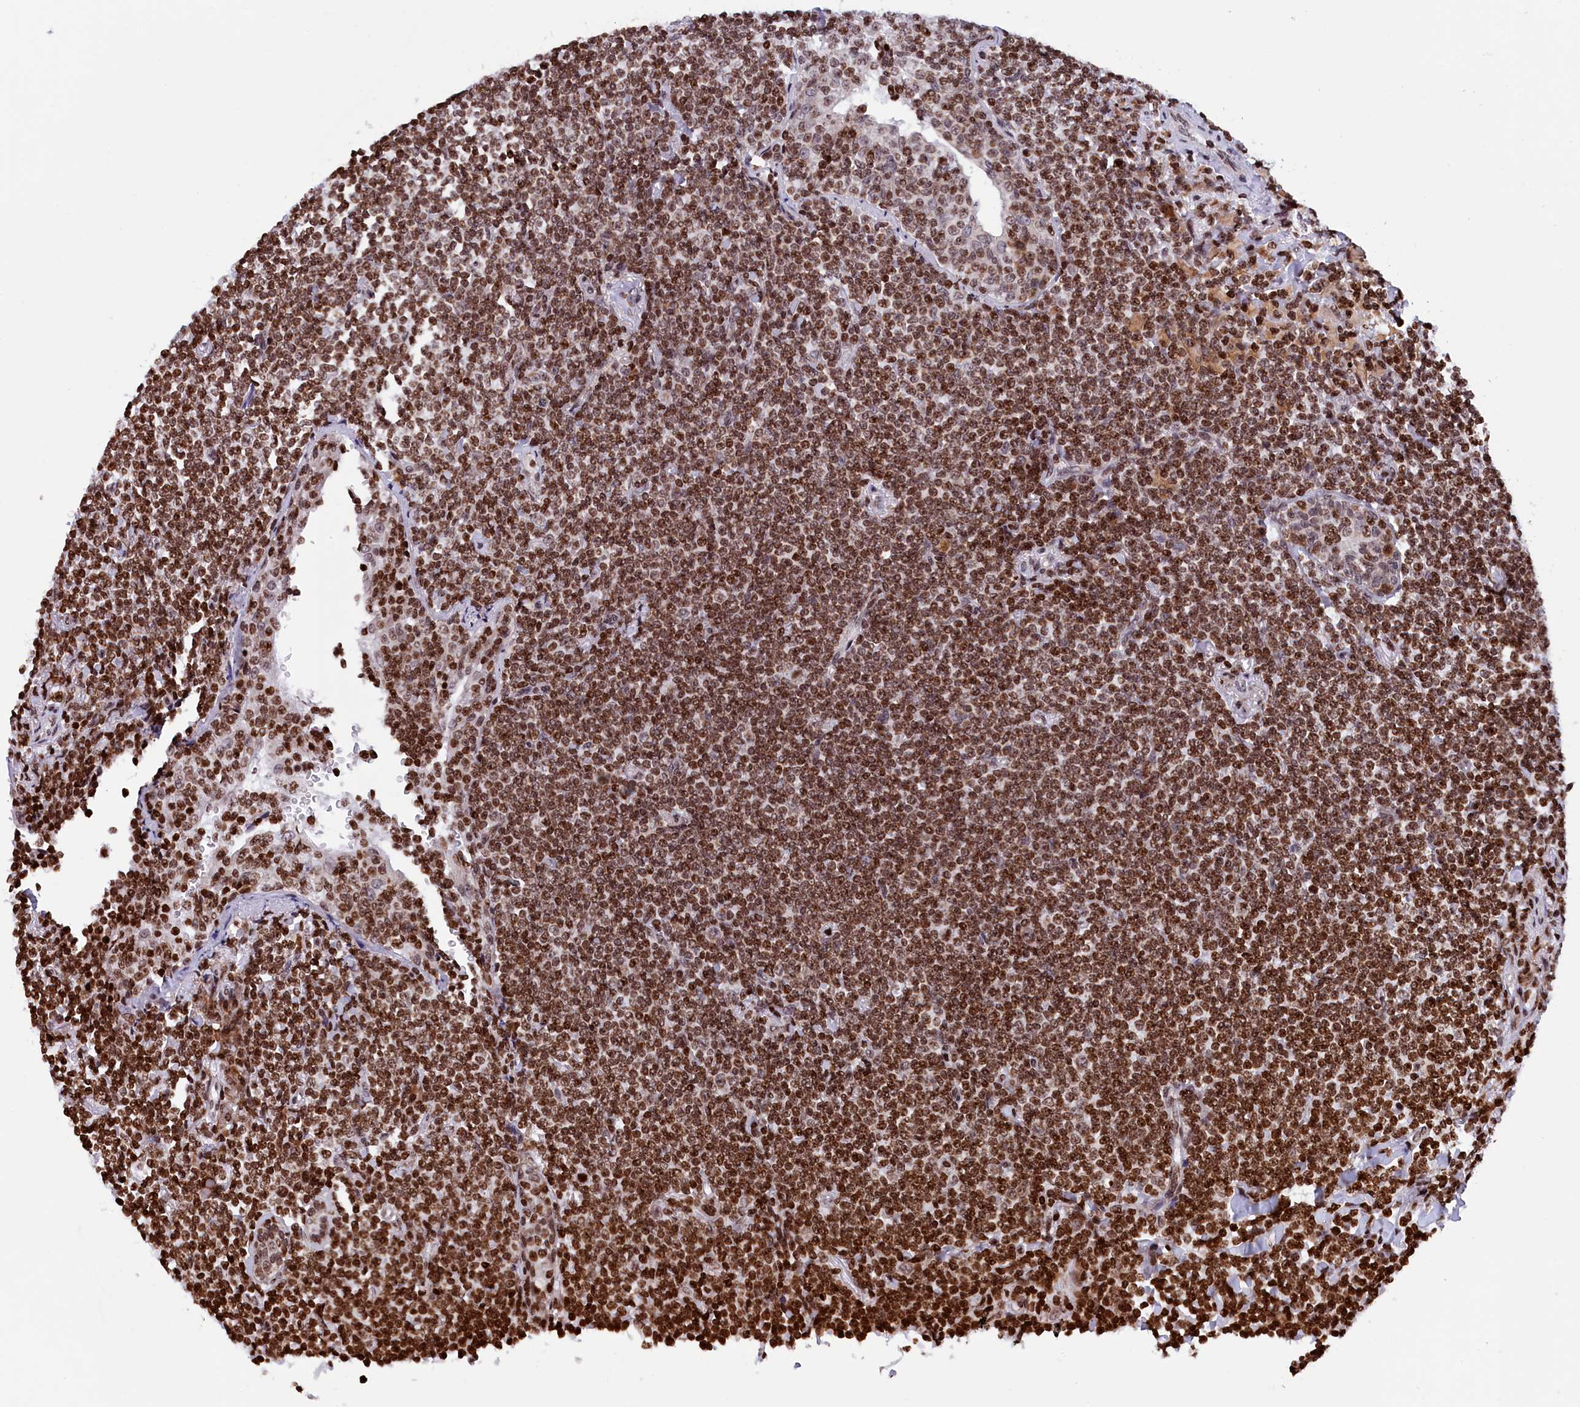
{"staining": {"intensity": "moderate", "quantity": ">75%", "location": "nuclear"}, "tissue": "lymphoma", "cell_type": "Tumor cells", "image_type": "cancer", "snomed": [{"axis": "morphology", "description": "Malignant lymphoma, non-Hodgkin's type, Low grade"}, {"axis": "topography", "description": "Lung"}], "caption": "Immunohistochemical staining of human lymphoma shows medium levels of moderate nuclear expression in about >75% of tumor cells.", "gene": "TIMM29", "patient": {"sex": "female", "age": 71}}